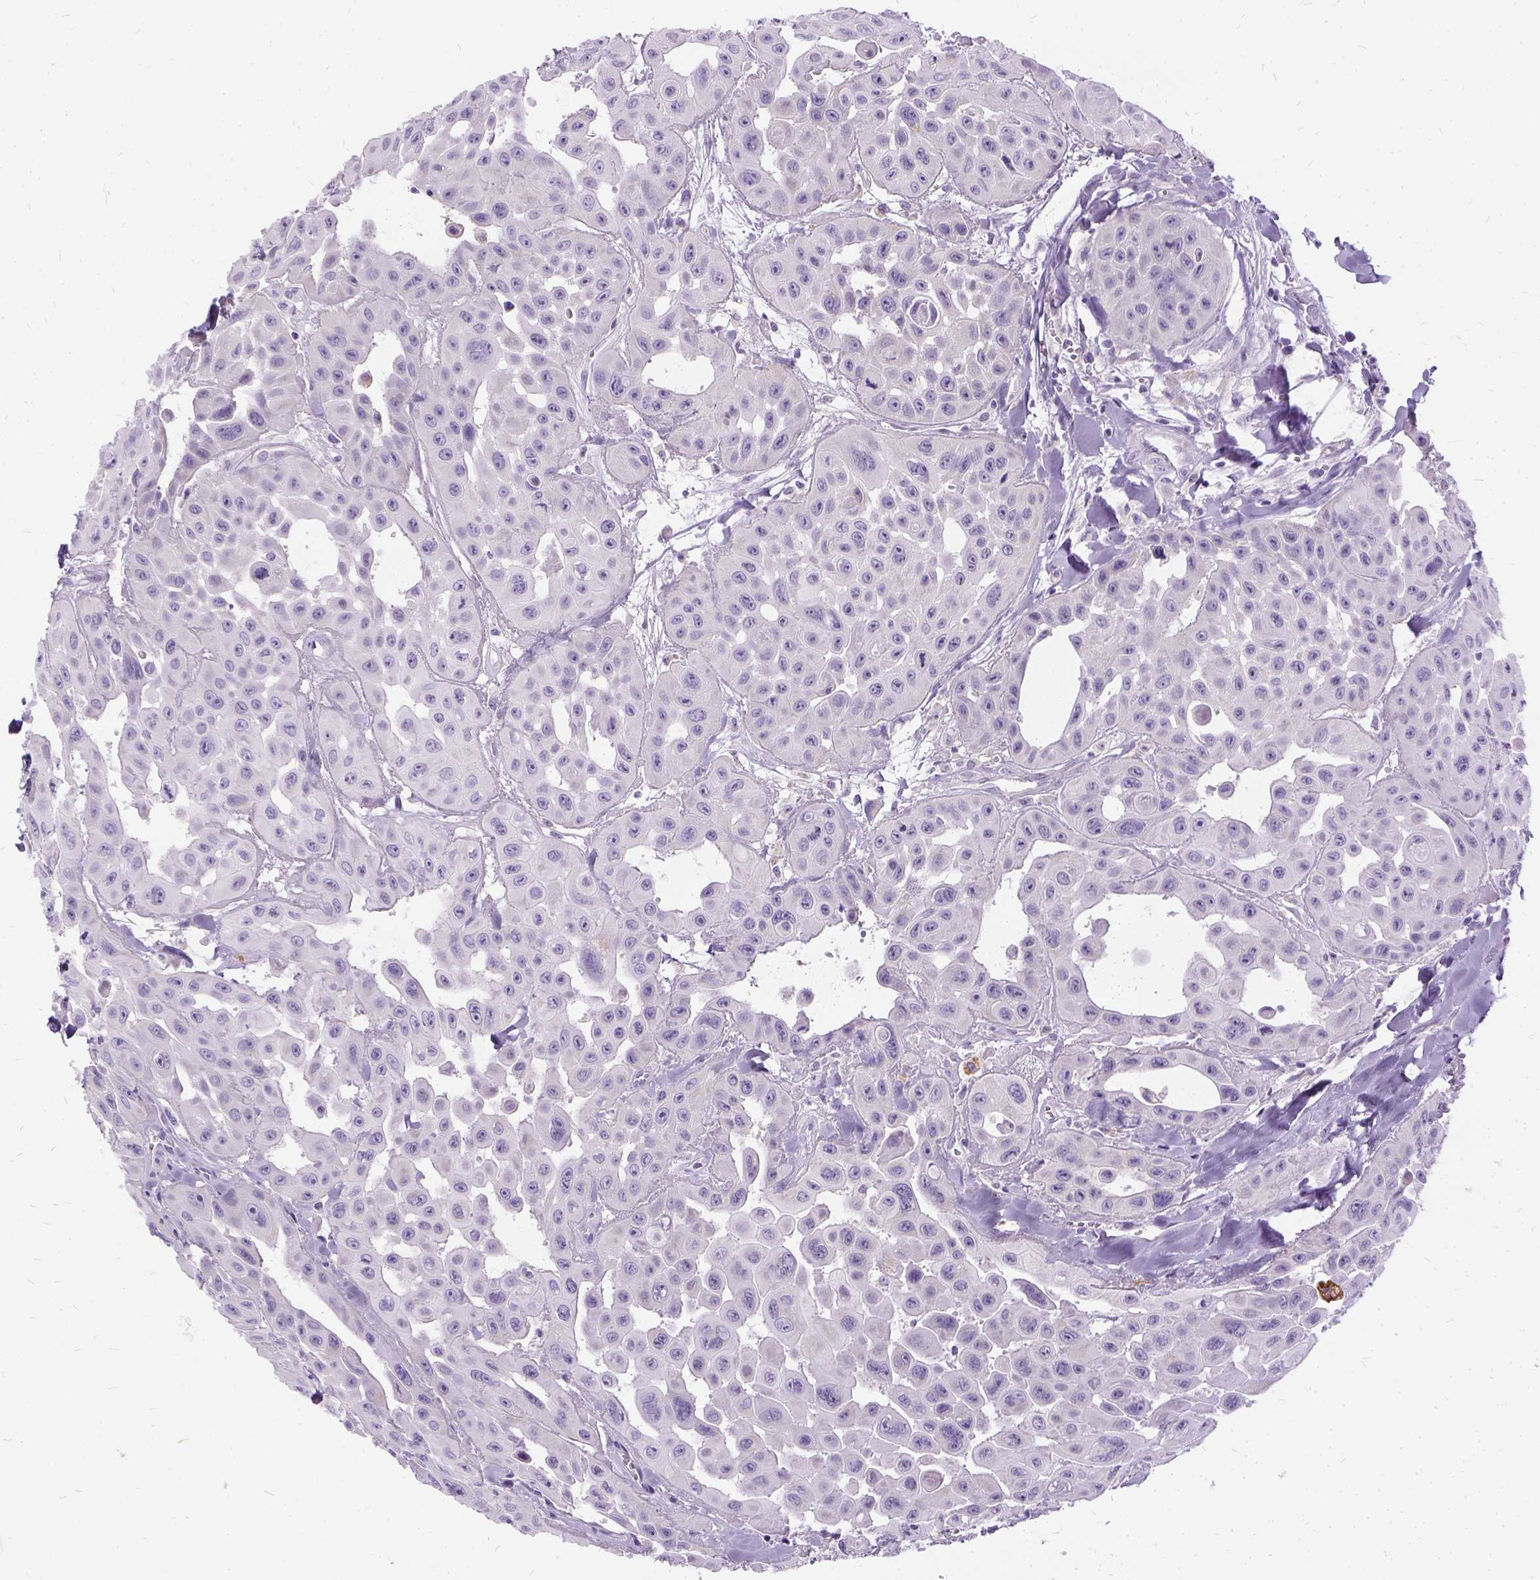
{"staining": {"intensity": "negative", "quantity": "none", "location": "none"}, "tissue": "head and neck cancer", "cell_type": "Tumor cells", "image_type": "cancer", "snomed": [{"axis": "morphology", "description": "Adenocarcinoma, NOS"}, {"axis": "topography", "description": "Head-Neck"}], "caption": "IHC photomicrograph of human head and neck cancer (adenocarcinoma) stained for a protein (brown), which exhibits no expression in tumor cells.", "gene": "FDX1", "patient": {"sex": "male", "age": 73}}